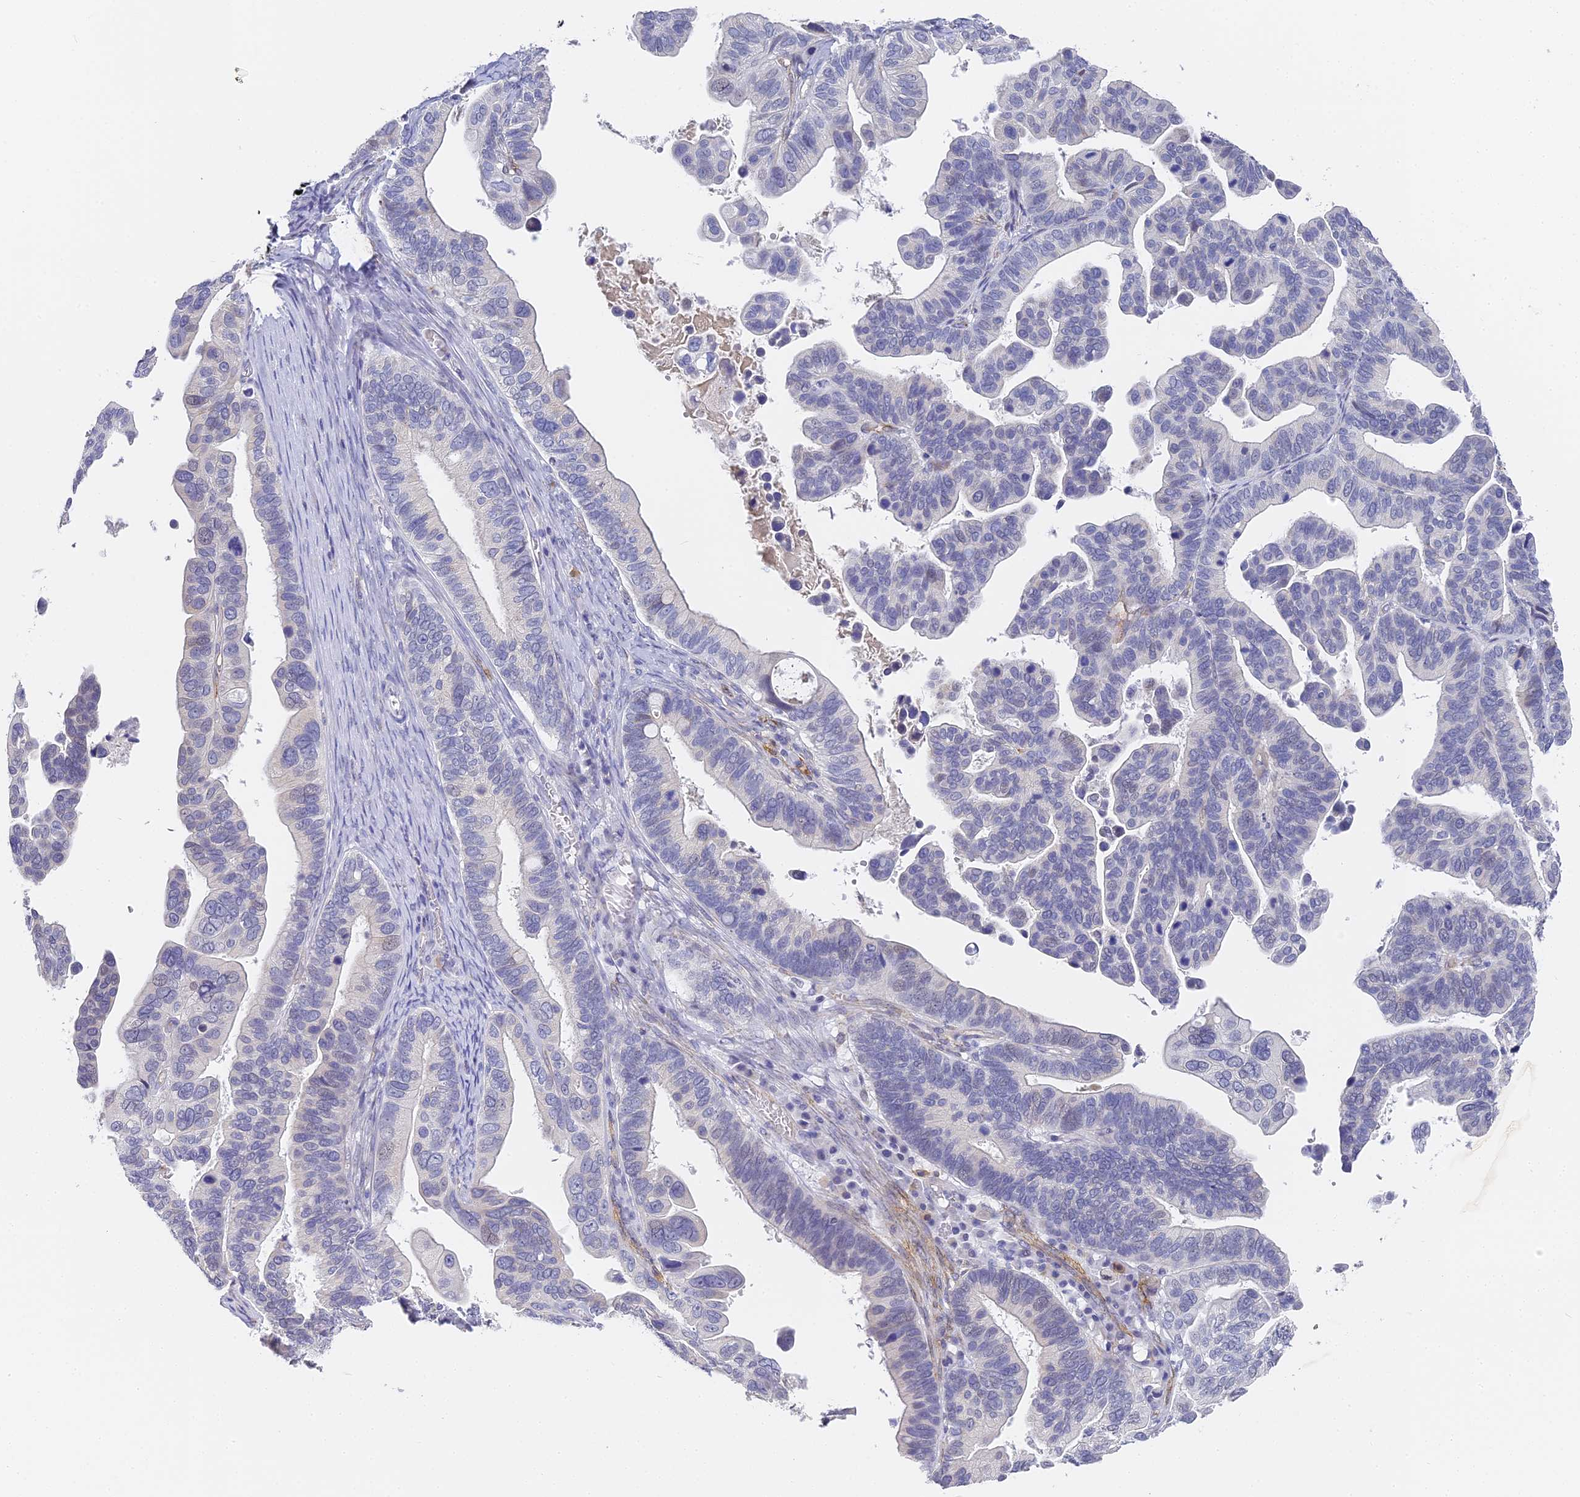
{"staining": {"intensity": "negative", "quantity": "none", "location": "none"}, "tissue": "ovarian cancer", "cell_type": "Tumor cells", "image_type": "cancer", "snomed": [{"axis": "morphology", "description": "Cystadenocarcinoma, serous, NOS"}, {"axis": "topography", "description": "Ovary"}], "caption": "High power microscopy image of an immunohistochemistry (IHC) photomicrograph of serous cystadenocarcinoma (ovarian), revealing no significant expression in tumor cells.", "gene": "GJA1", "patient": {"sex": "female", "age": 56}}